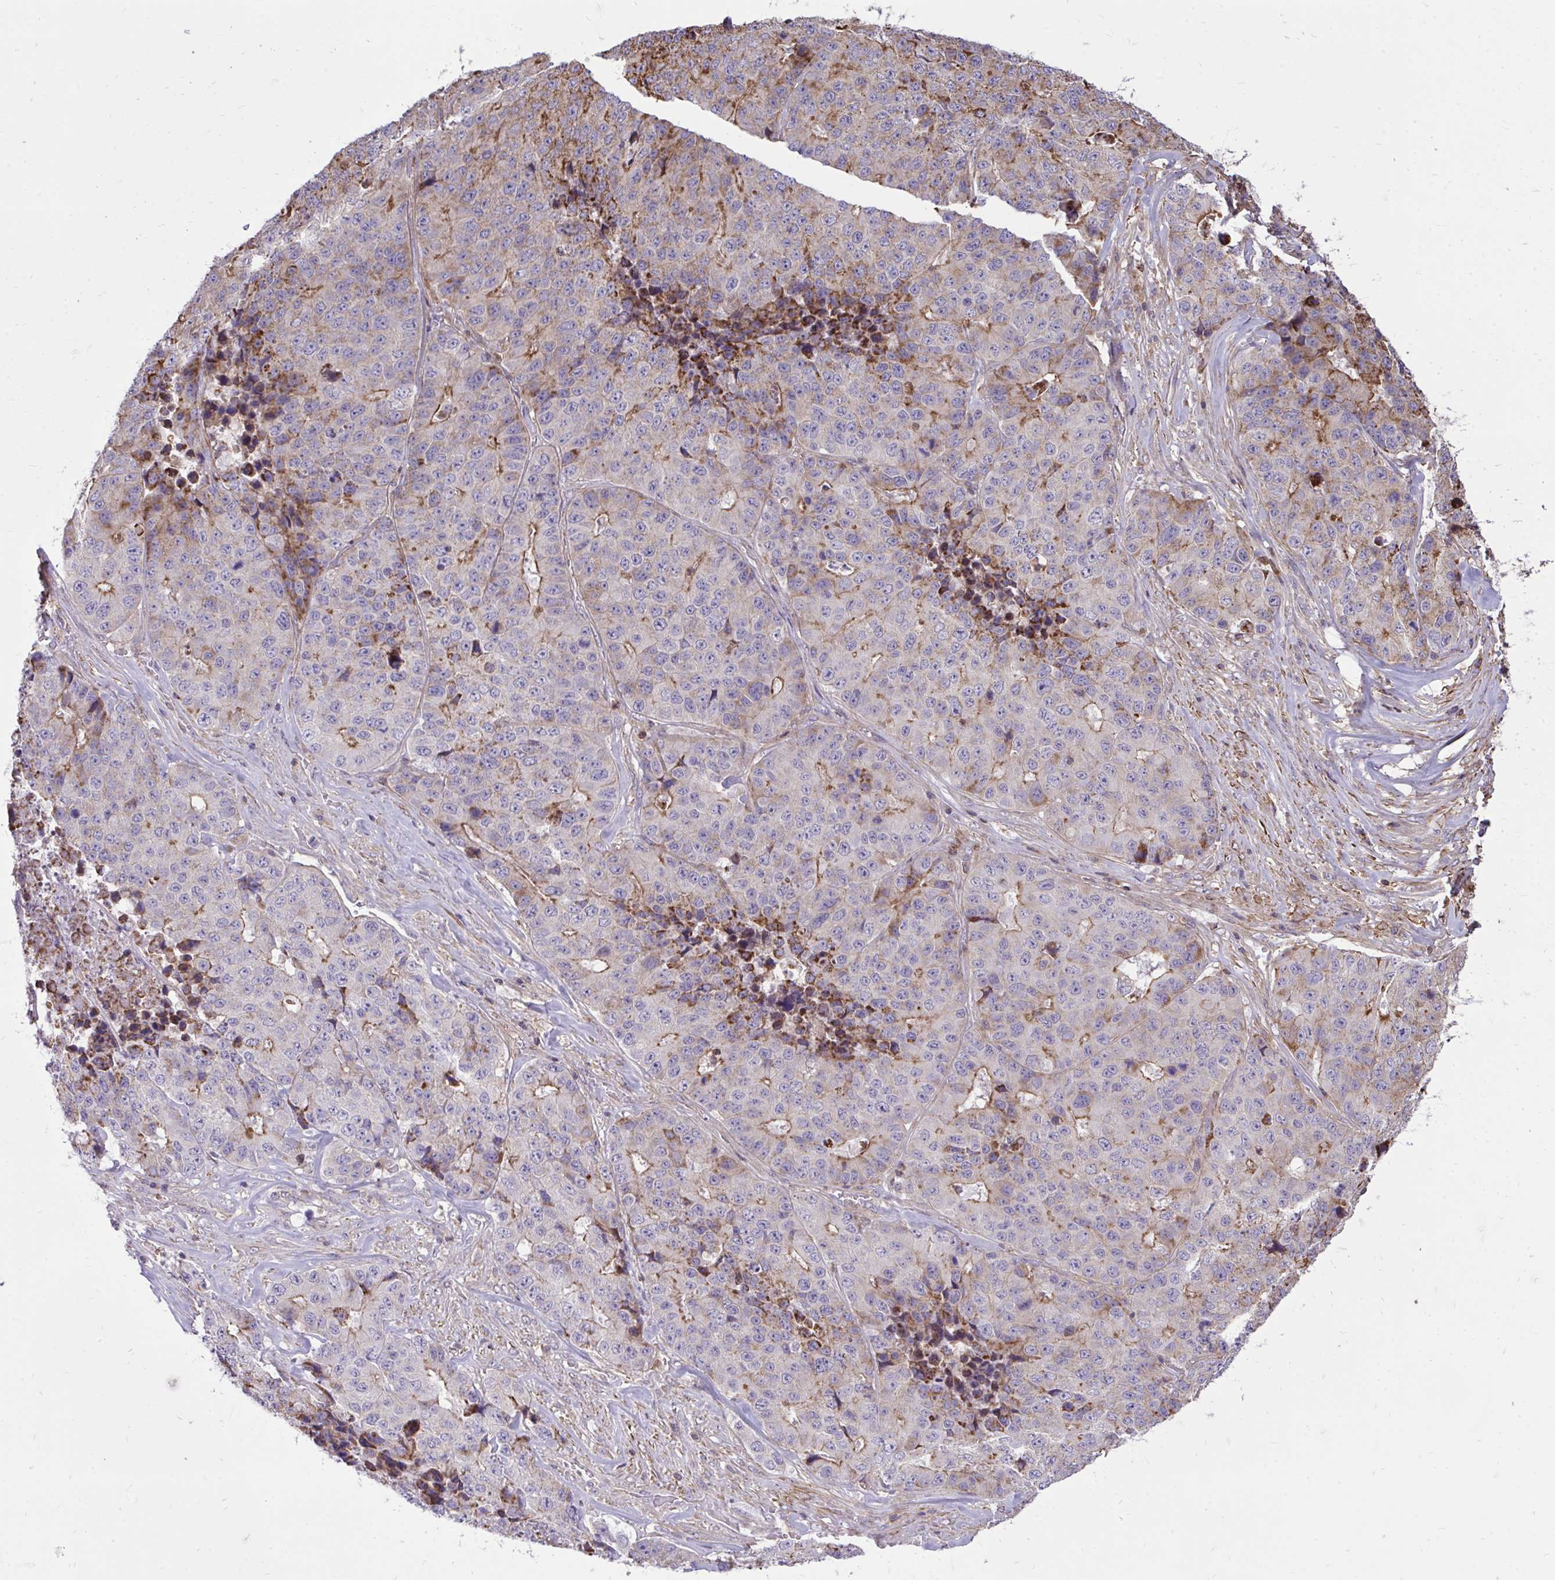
{"staining": {"intensity": "moderate", "quantity": "<25%", "location": "cytoplasmic/membranous"}, "tissue": "stomach cancer", "cell_type": "Tumor cells", "image_type": "cancer", "snomed": [{"axis": "morphology", "description": "Adenocarcinoma, NOS"}, {"axis": "topography", "description": "Stomach"}], "caption": "Immunohistochemical staining of human adenocarcinoma (stomach) displays low levels of moderate cytoplasmic/membranous staining in approximately <25% of tumor cells. (DAB IHC, brown staining for protein, blue staining for nuclei).", "gene": "SLC7A5", "patient": {"sex": "male", "age": 71}}